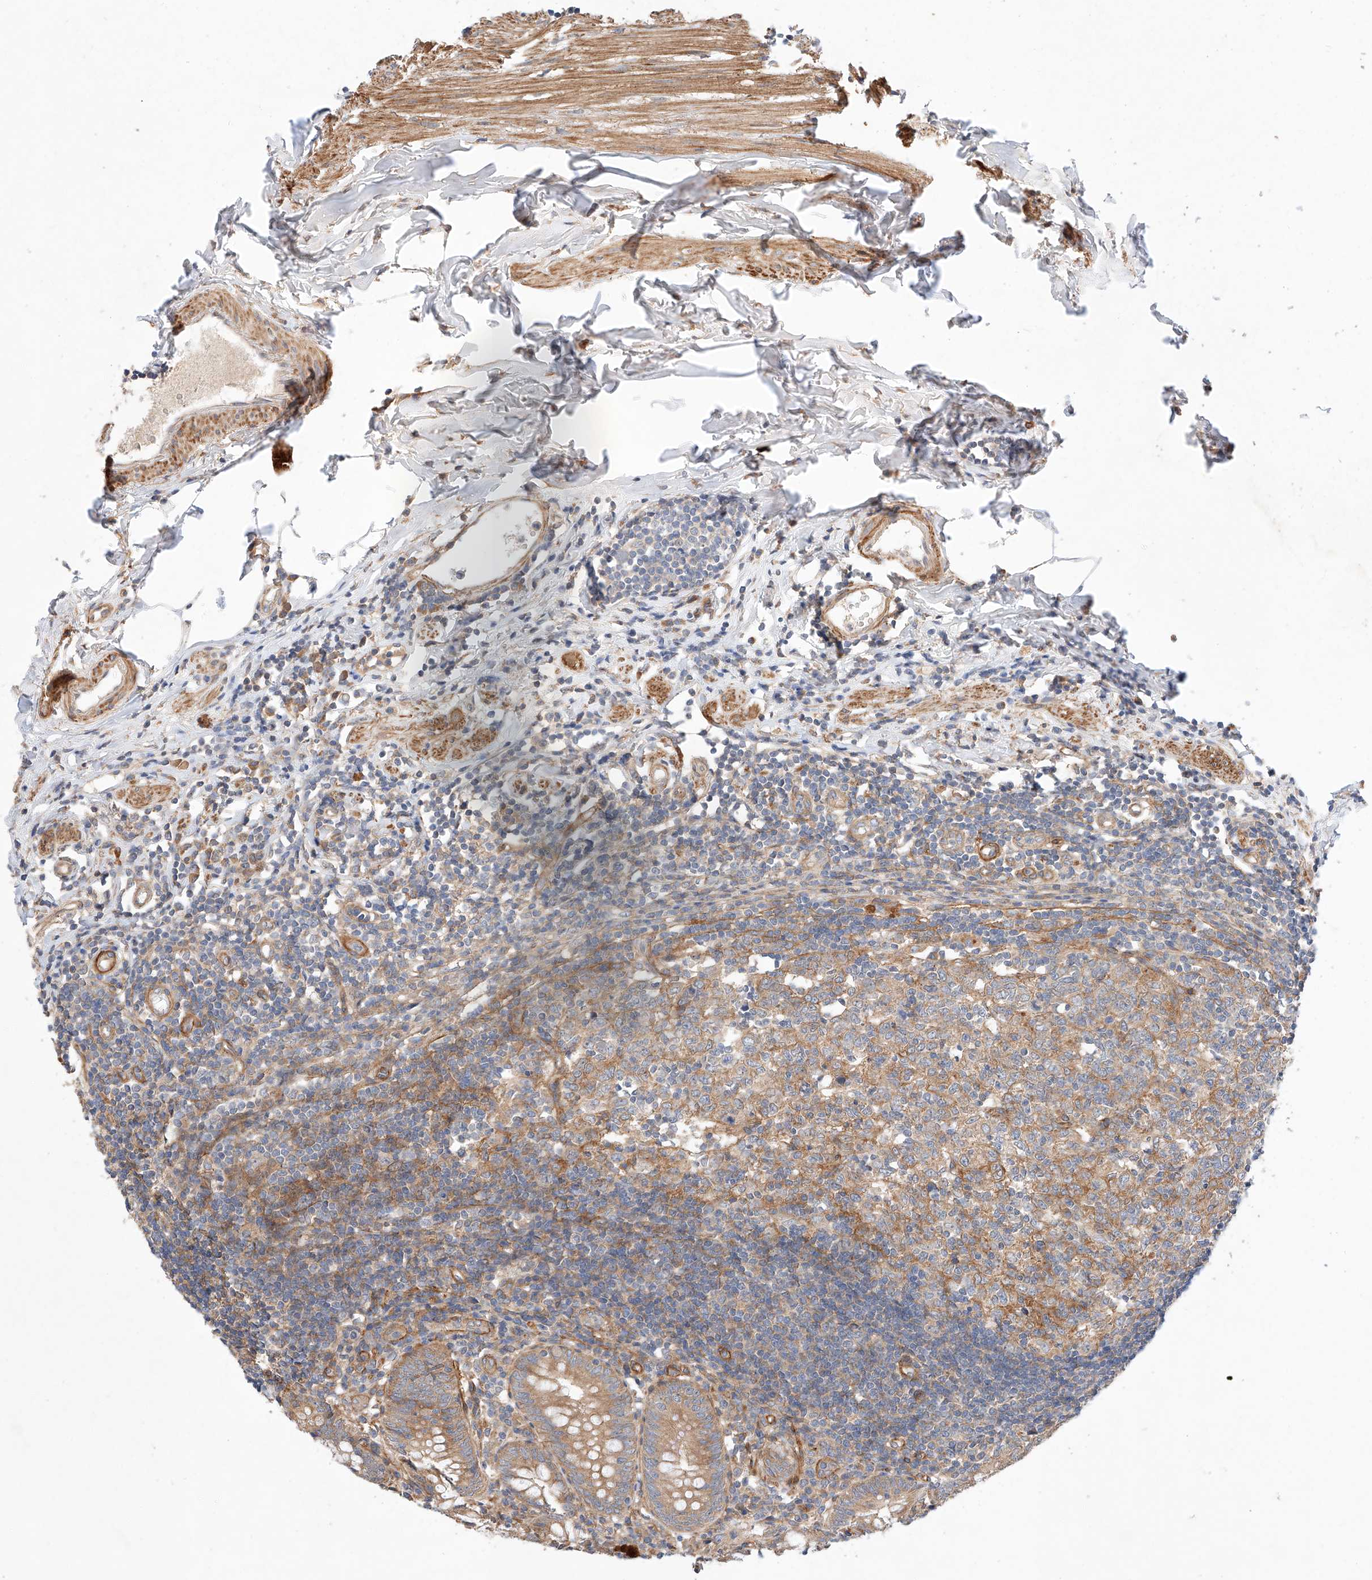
{"staining": {"intensity": "moderate", "quantity": ">75%", "location": "cytoplasmic/membranous"}, "tissue": "appendix", "cell_type": "Glandular cells", "image_type": "normal", "snomed": [{"axis": "morphology", "description": "Normal tissue, NOS"}, {"axis": "topography", "description": "Appendix"}], "caption": "Approximately >75% of glandular cells in unremarkable appendix show moderate cytoplasmic/membranous protein positivity as visualized by brown immunohistochemical staining.", "gene": "RAB23", "patient": {"sex": "female", "age": 54}}